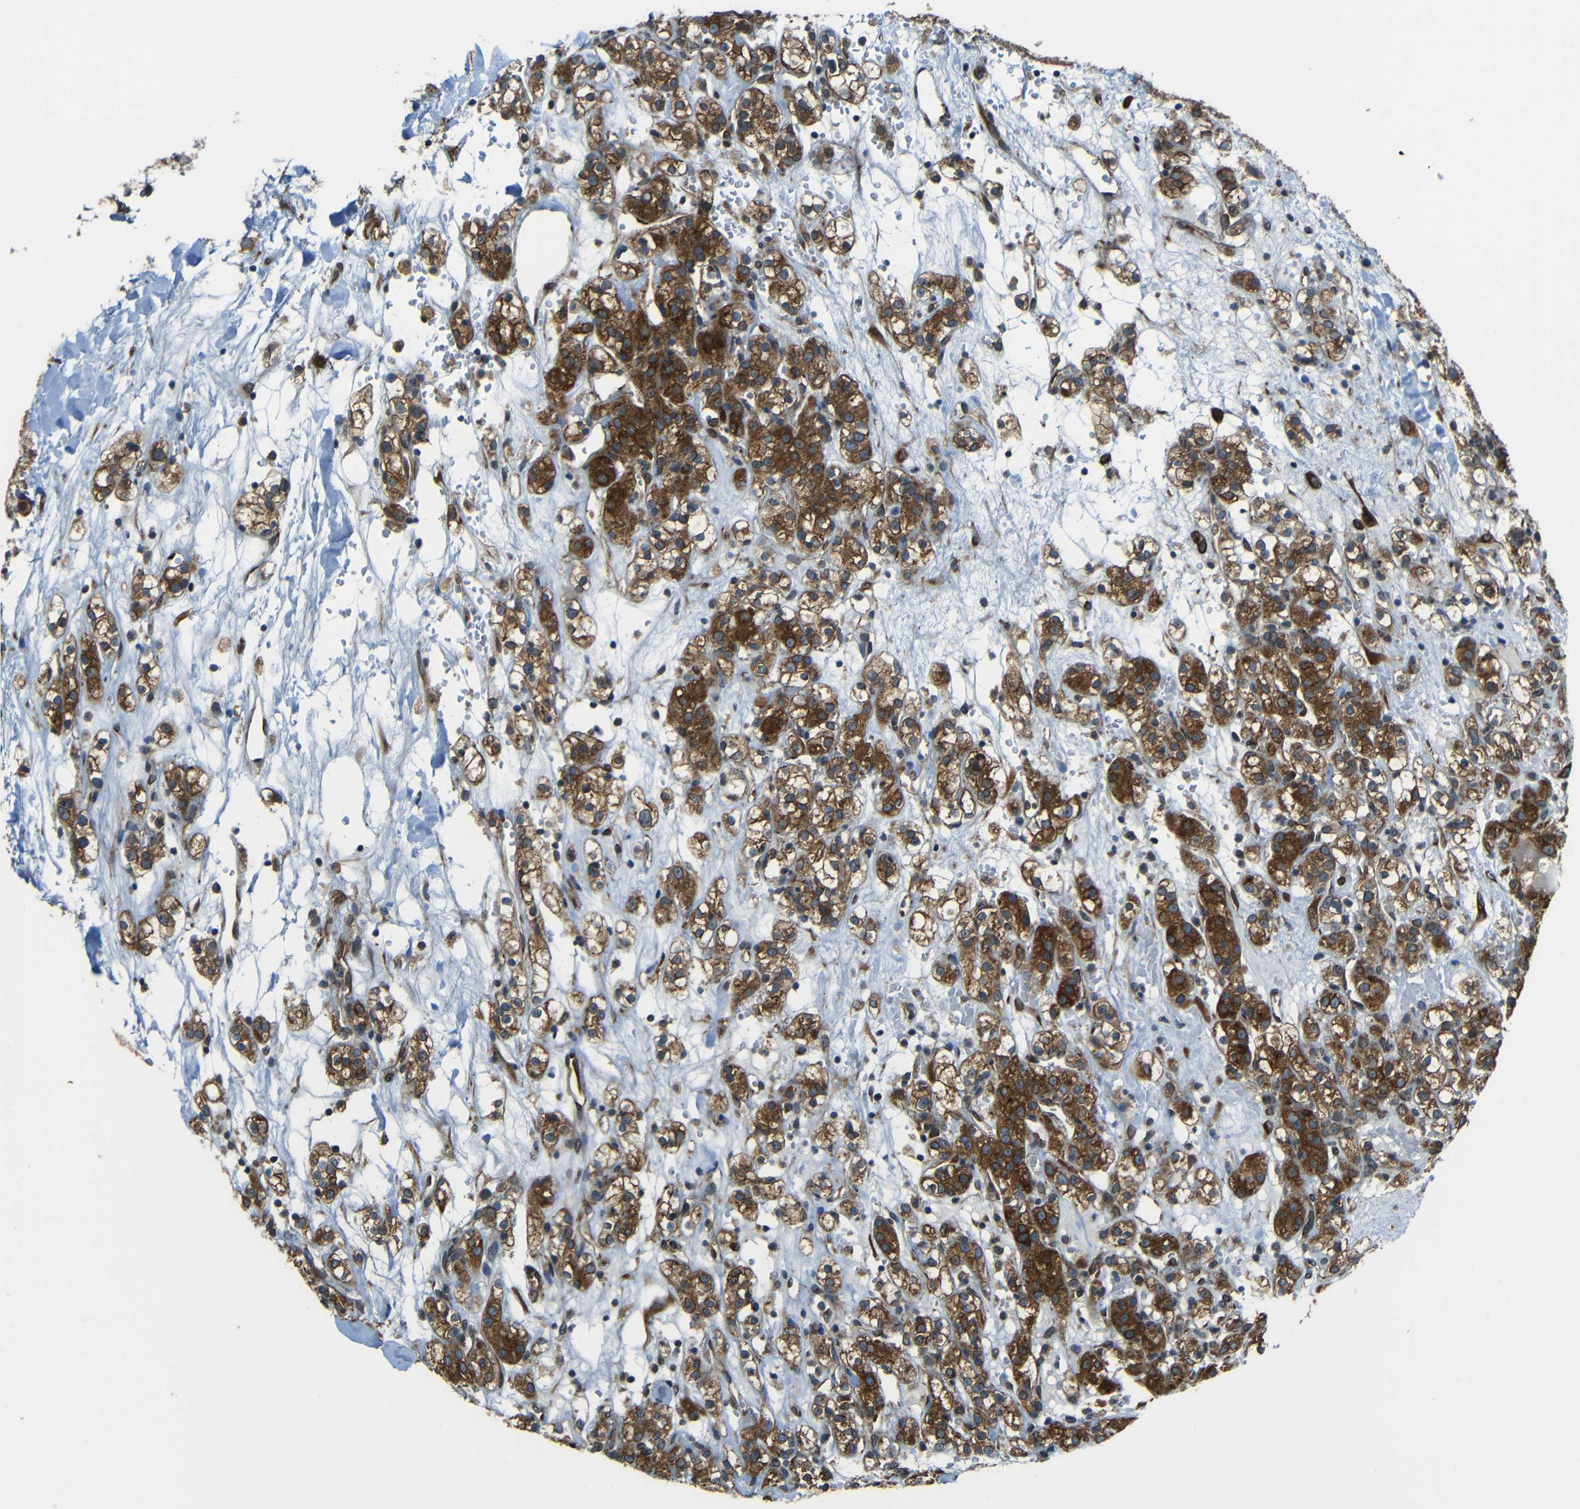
{"staining": {"intensity": "strong", "quantity": ">75%", "location": "cytoplasmic/membranous"}, "tissue": "renal cancer", "cell_type": "Tumor cells", "image_type": "cancer", "snomed": [{"axis": "morphology", "description": "Normal tissue, NOS"}, {"axis": "morphology", "description": "Adenocarcinoma, NOS"}, {"axis": "topography", "description": "Kidney"}], "caption": "Human renal cancer stained for a protein (brown) demonstrates strong cytoplasmic/membranous positive expression in approximately >75% of tumor cells.", "gene": "VAPB", "patient": {"sex": "male", "age": 61}}